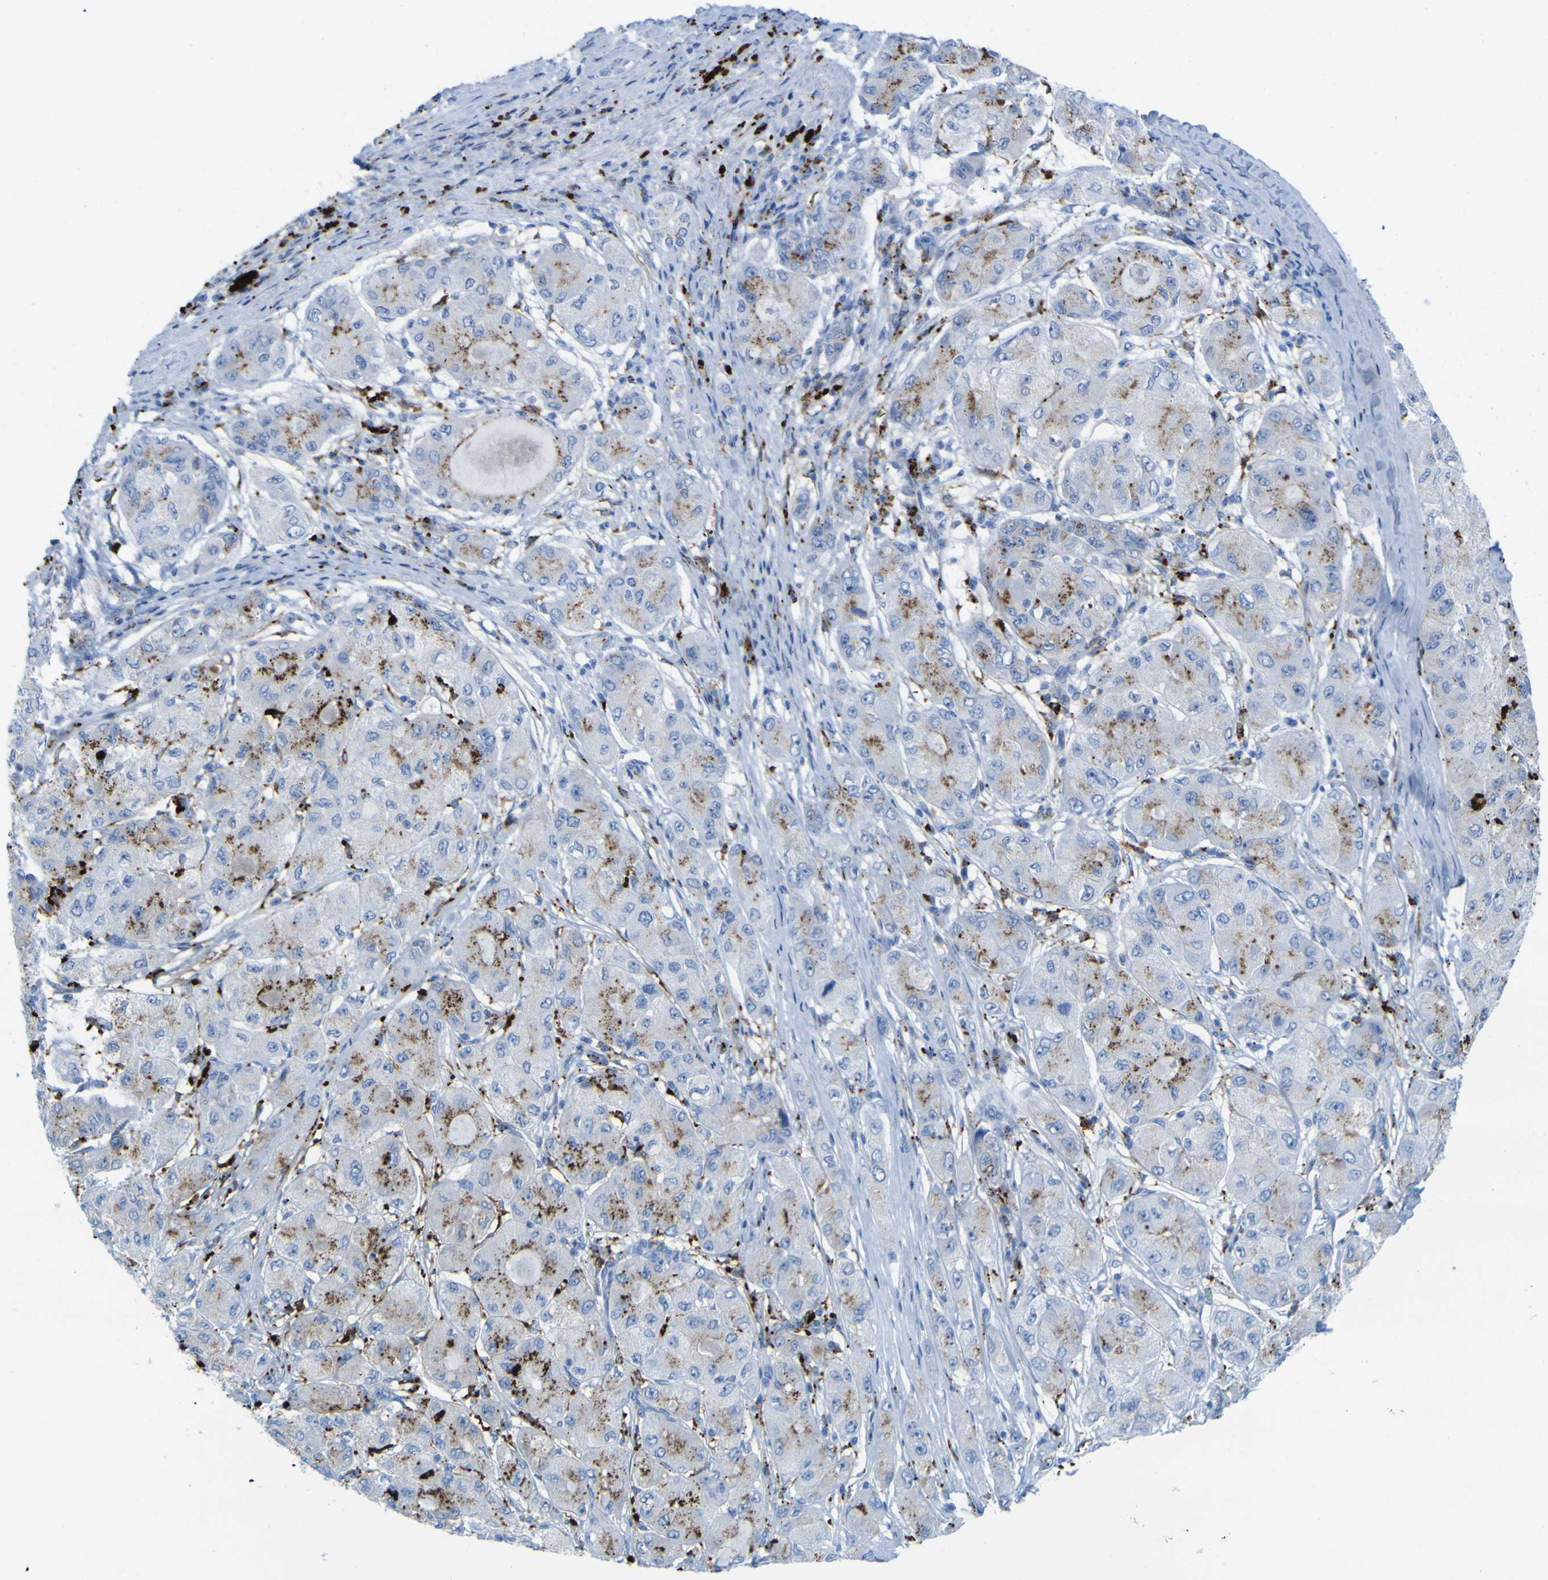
{"staining": {"intensity": "moderate", "quantity": "25%-75%", "location": "cytoplasmic/membranous"}, "tissue": "liver cancer", "cell_type": "Tumor cells", "image_type": "cancer", "snomed": [{"axis": "morphology", "description": "Carcinoma, Hepatocellular, NOS"}, {"axis": "topography", "description": "Liver"}], "caption": "The photomicrograph displays immunohistochemical staining of liver hepatocellular carcinoma. There is moderate cytoplasmic/membranous expression is identified in about 25%-75% of tumor cells. The staining is performed using DAB brown chromogen to label protein expression. The nuclei are counter-stained blue using hematoxylin.", "gene": "PLD3", "patient": {"sex": "male", "age": 80}}